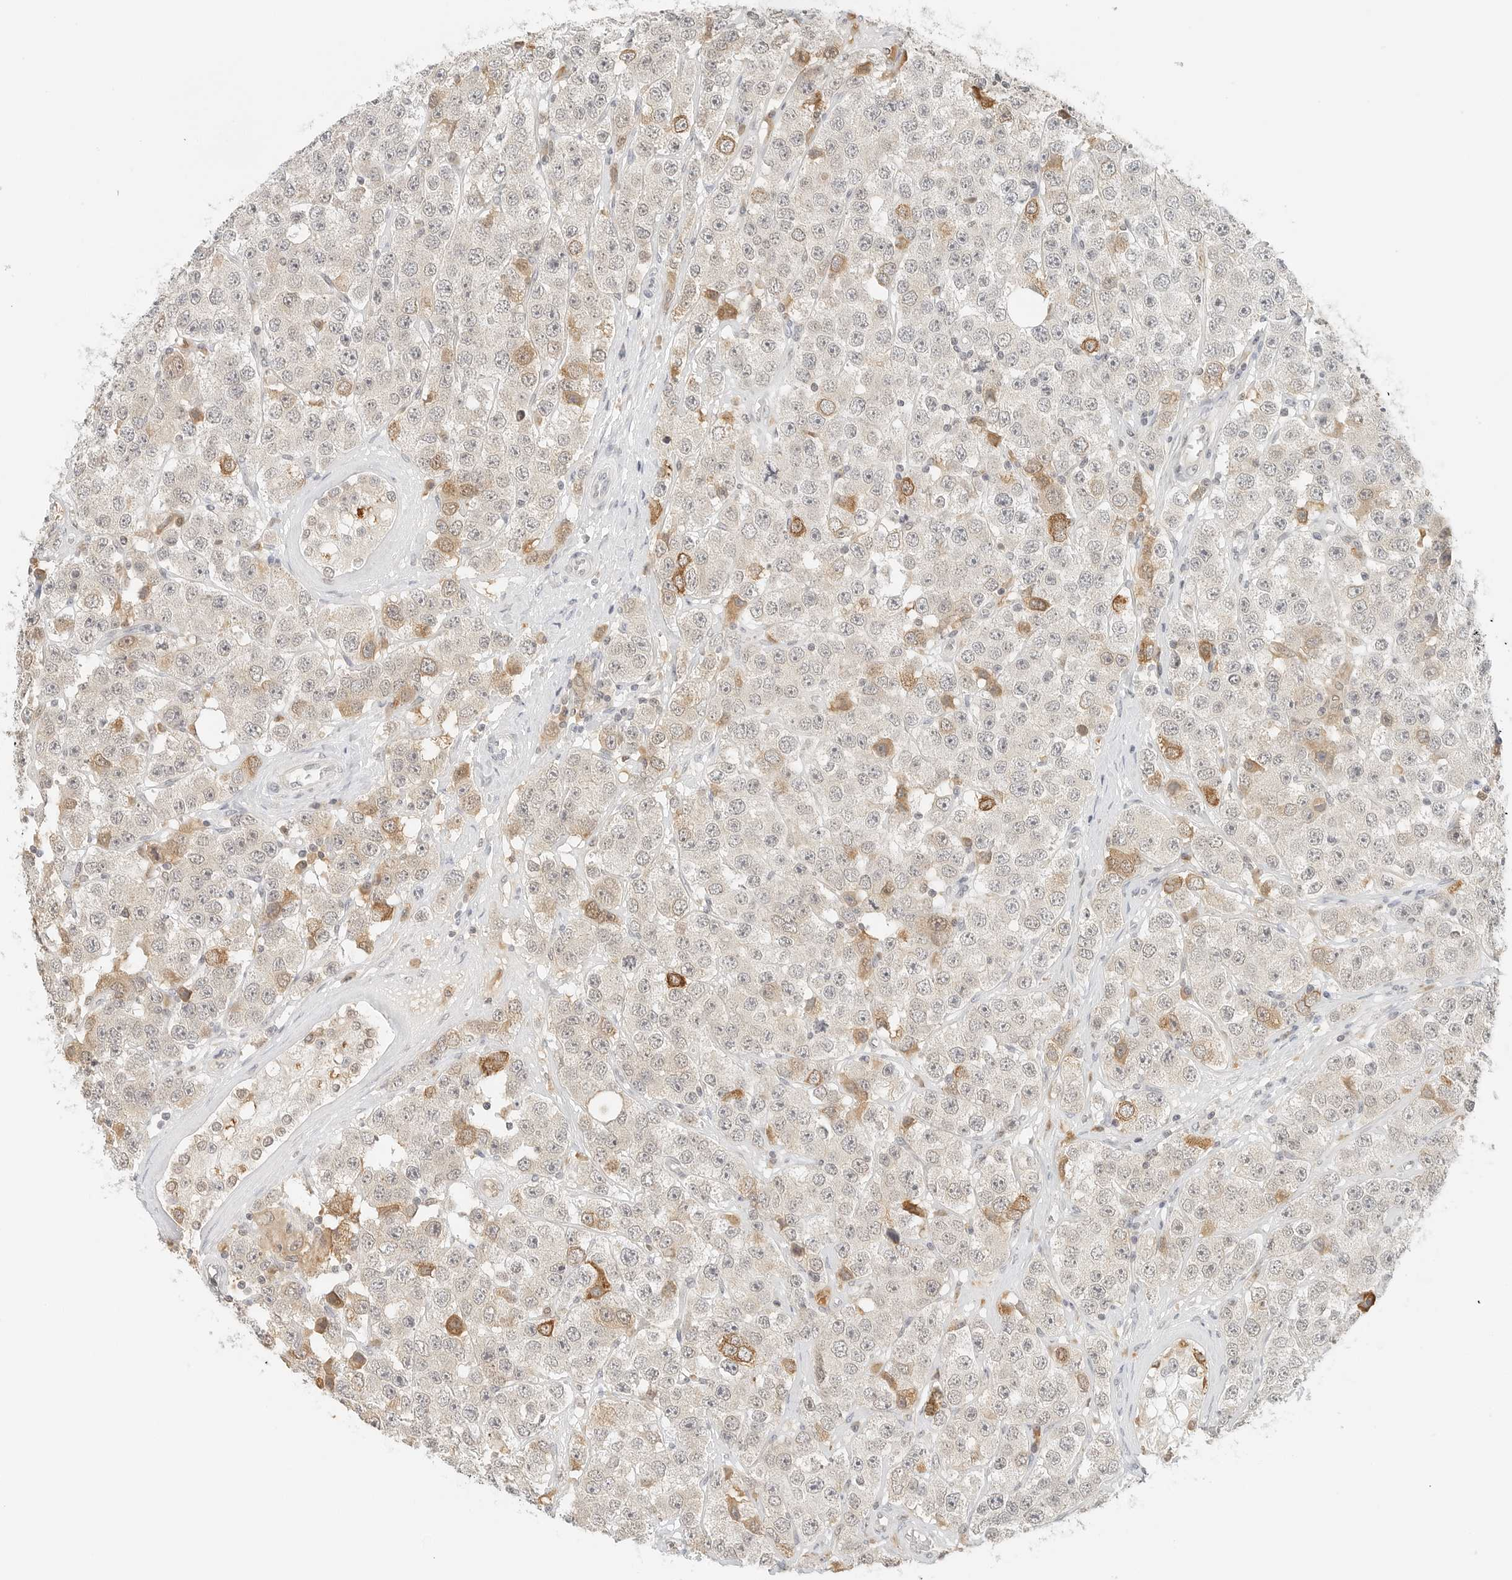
{"staining": {"intensity": "moderate", "quantity": "<25%", "location": "cytoplasmic/membranous"}, "tissue": "testis cancer", "cell_type": "Tumor cells", "image_type": "cancer", "snomed": [{"axis": "morphology", "description": "Seminoma, NOS"}, {"axis": "topography", "description": "Testis"}], "caption": "Testis seminoma stained with a brown dye shows moderate cytoplasmic/membranous positive staining in about <25% of tumor cells.", "gene": "NEO1", "patient": {"sex": "male", "age": 28}}